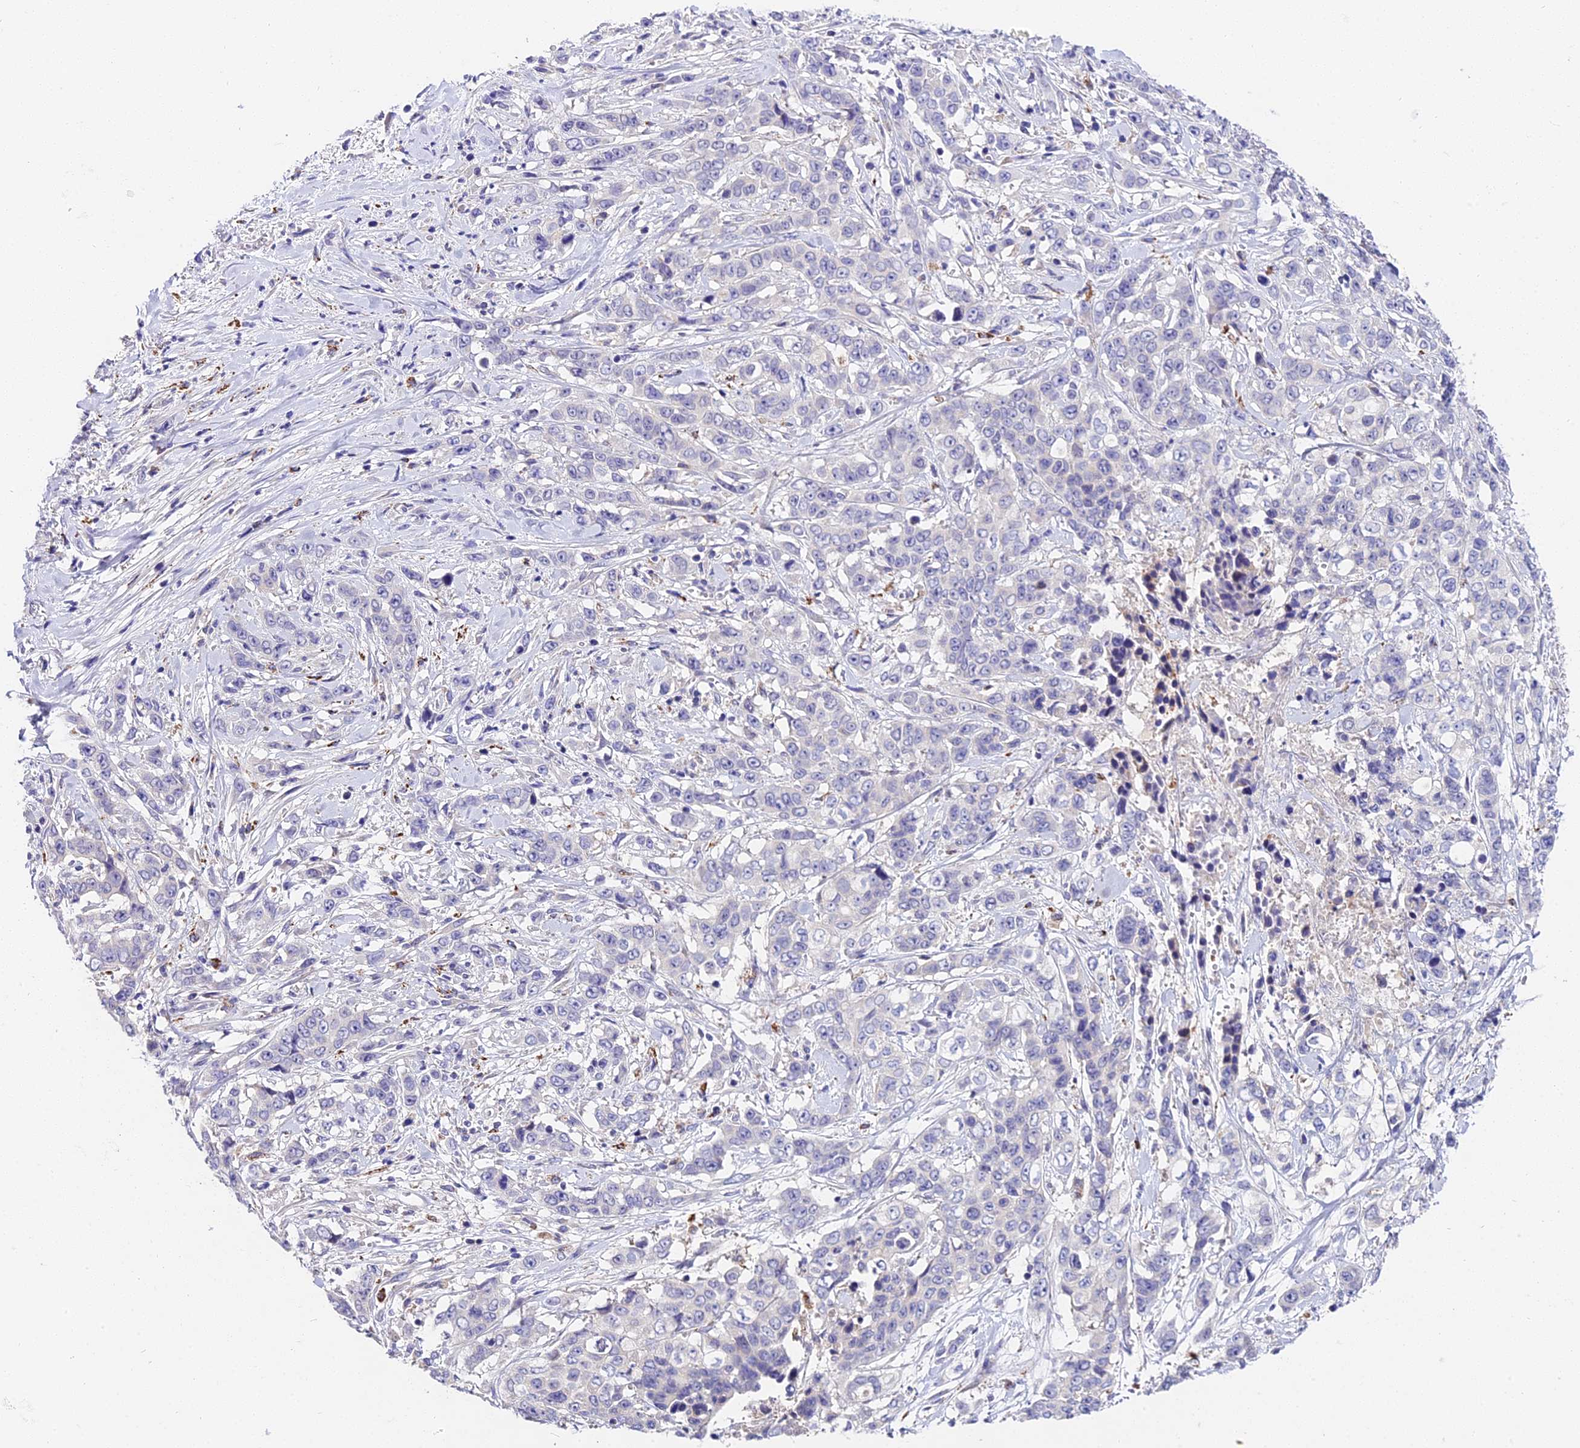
{"staining": {"intensity": "negative", "quantity": "none", "location": "none"}, "tissue": "stomach cancer", "cell_type": "Tumor cells", "image_type": "cancer", "snomed": [{"axis": "morphology", "description": "Adenocarcinoma, NOS"}, {"axis": "topography", "description": "Stomach, upper"}], "caption": "IHC of human adenocarcinoma (stomach) exhibits no expression in tumor cells.", "gene": "LYPD6", "patient": {"sex": "male", "age": 62}}